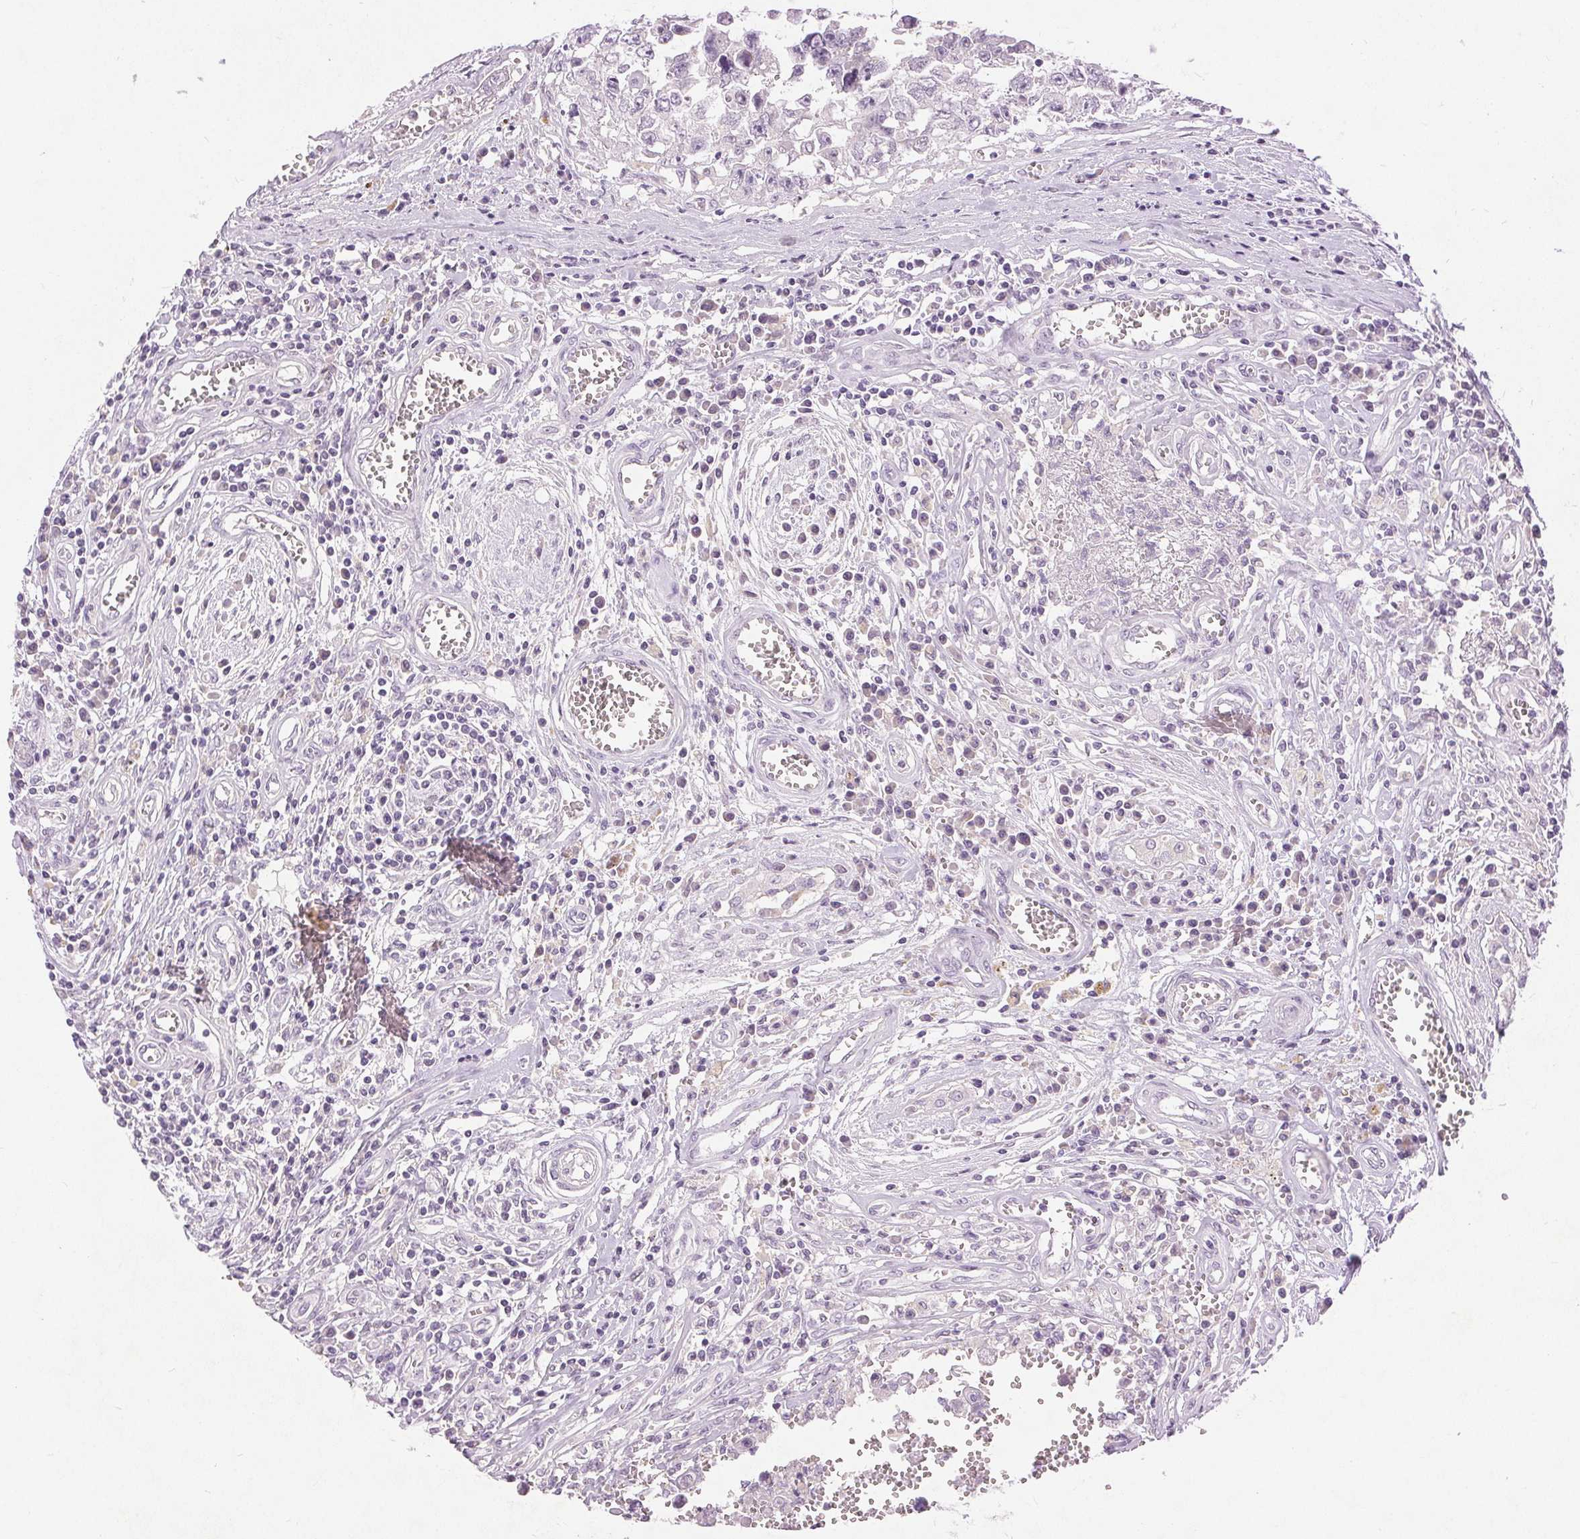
{"staining": {"intensity": "negative", "quantity": "none", "location": "none"}, "tissue": "testis cancer", "cell_type": "Tumor cells", "image_type": "cancer", "snomed": [{"axis": "morphology", "description": "Carcinoma, Embryonal, NOS"}, {"axis": "topography", "description": "Testis"}], "caption": "A histopathology image of testis cancer (embryonal carcinoma) stained for a protein reveals no brown staining in tumor cells. Brightfield microscopy of immunohistochemistry stained with DAB (3,3'-diaminobenzidine) (brown) and hematoxylin (blue), captured at high magnification.", "gene": "DSG3", "patient": {"sex": "male", "age": 36}}